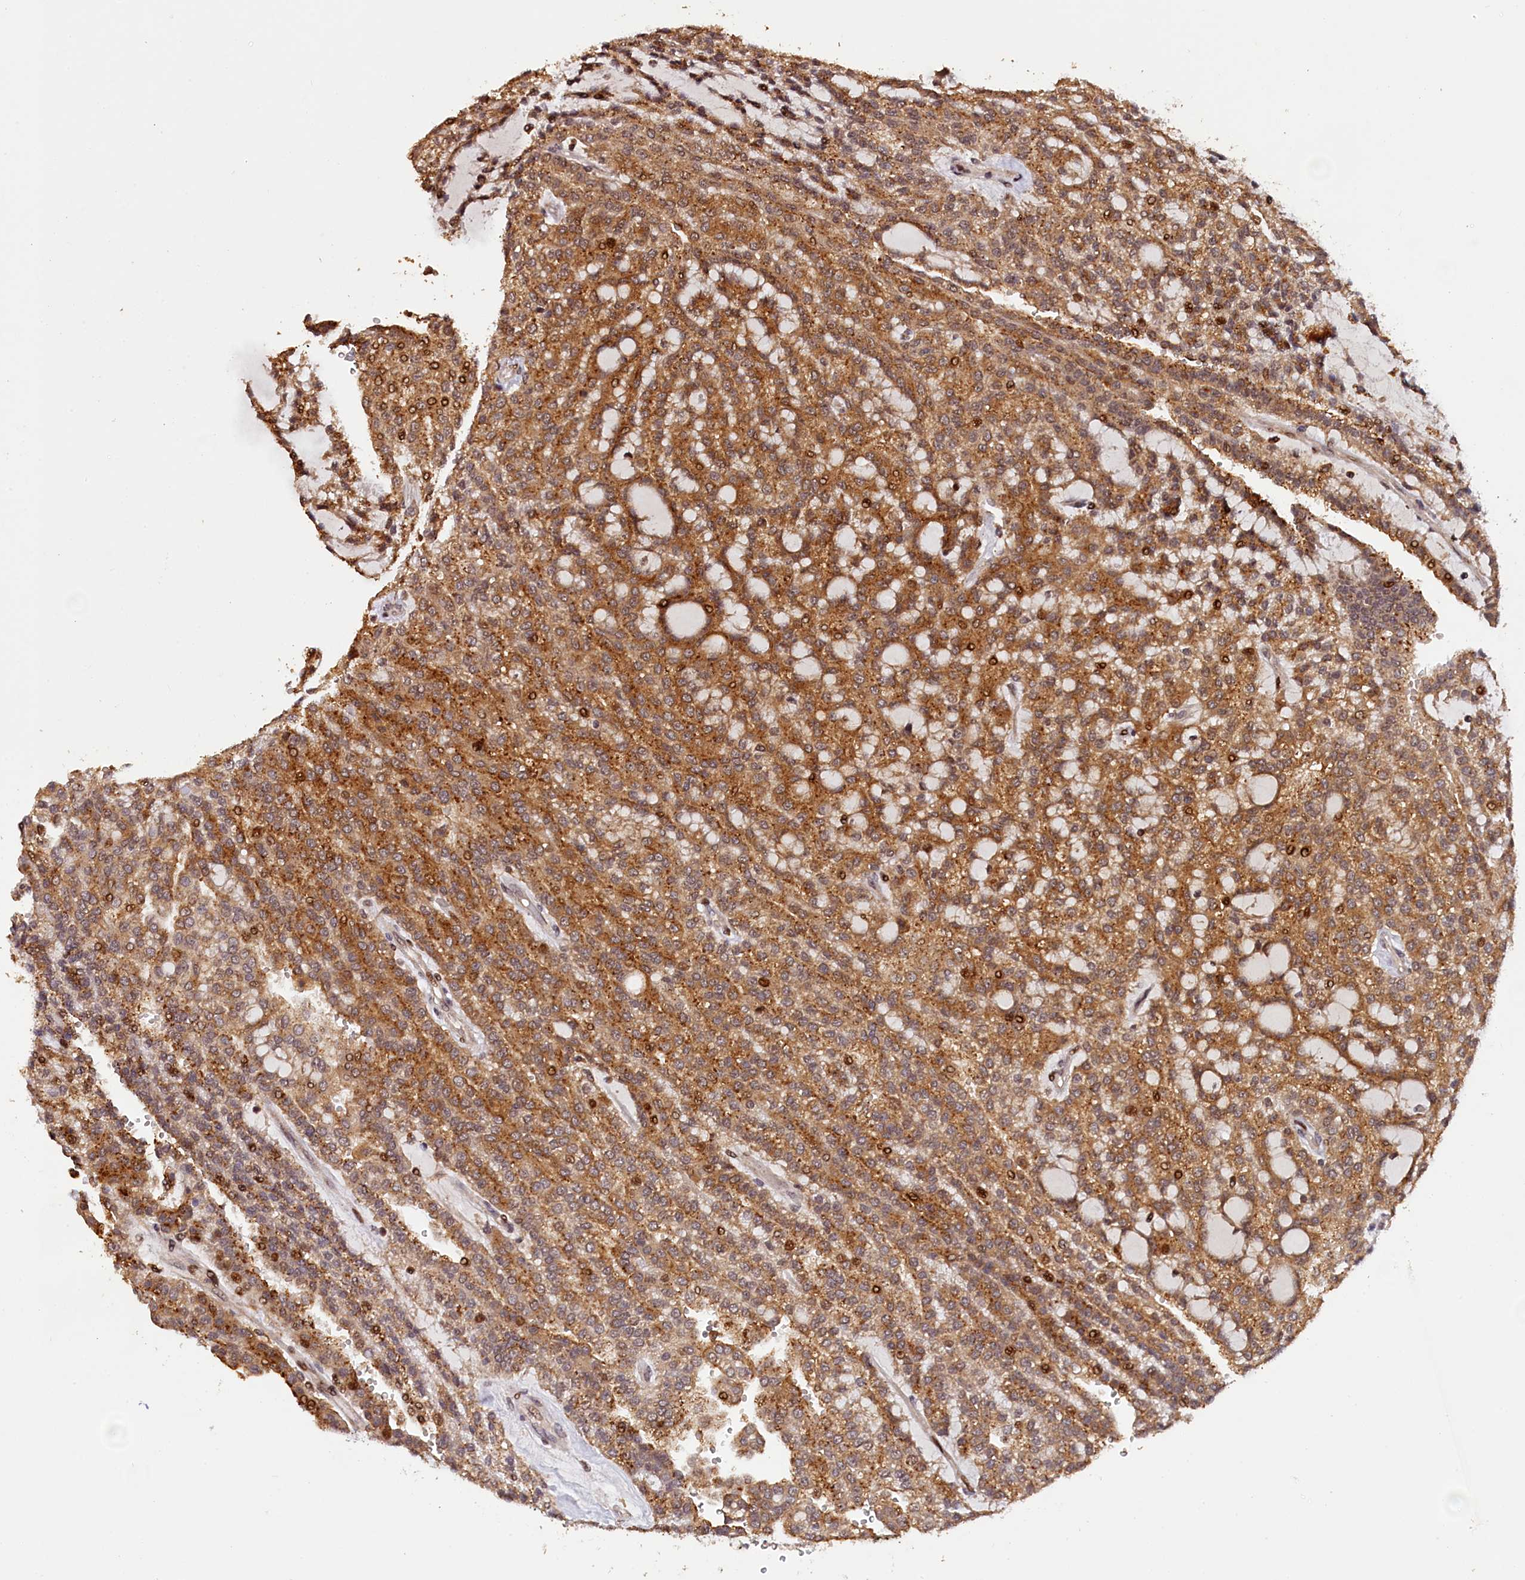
{"staining": {"intensity": "moderate", "quantity": ">75%", "location": "cytoplasmic/membranous"}, "tissue": "renal cancer", "cell_type": "Tumor cells", "image_type": "cancer", "snomed": [{"axis": "morphology", "description": "Adenocarcinoma, NOS"}, {"axis": "topography", "description": "Kidney"}], "caption": "The photomicrograph reveals immunohistochemical staining of renal cancer. There is moderate cytoplasmic/membranous expression is seen in approximately >75% of tumor cells.", "gene": "PHAF1", "patient": {"sex": "male", "age": 63}}